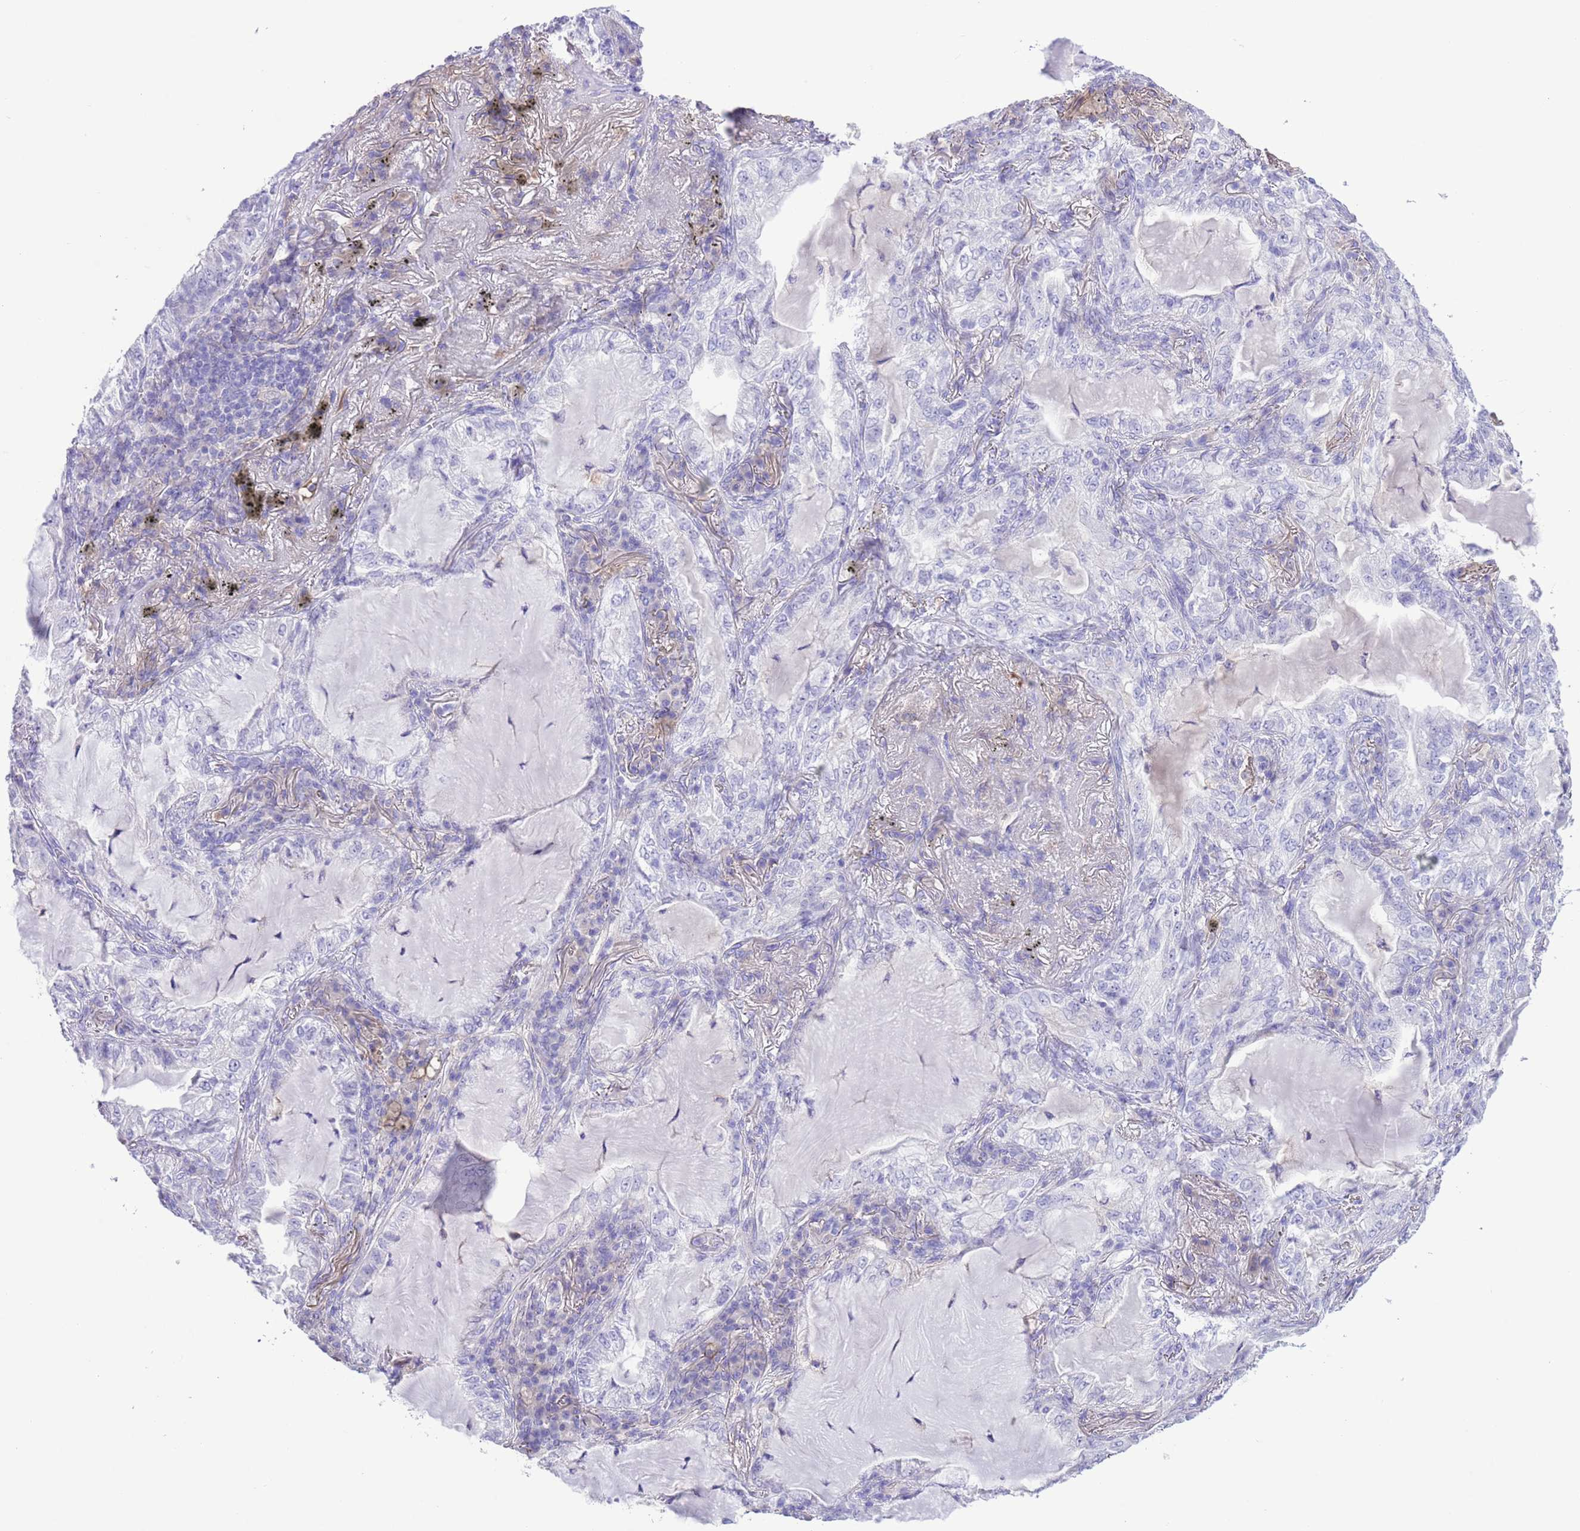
{"staining": {"intensity": "negative", "quantity": "none", "location": "none"}, "tissue": "lung cancer", "cell_type": "Tumor cells", "image_type": "cancer", "snomed": [{"axis": "morphology", "description": "Adenocarcinoma, NOS"}, {"axis": "topography", "description": "Lung"}], "caption": "The micrograph displays no staining of tumor cells in lung cancer (adenocarcinoma).", "gene": "IGF1", "patient": {"sex": "female", "age": 73}}